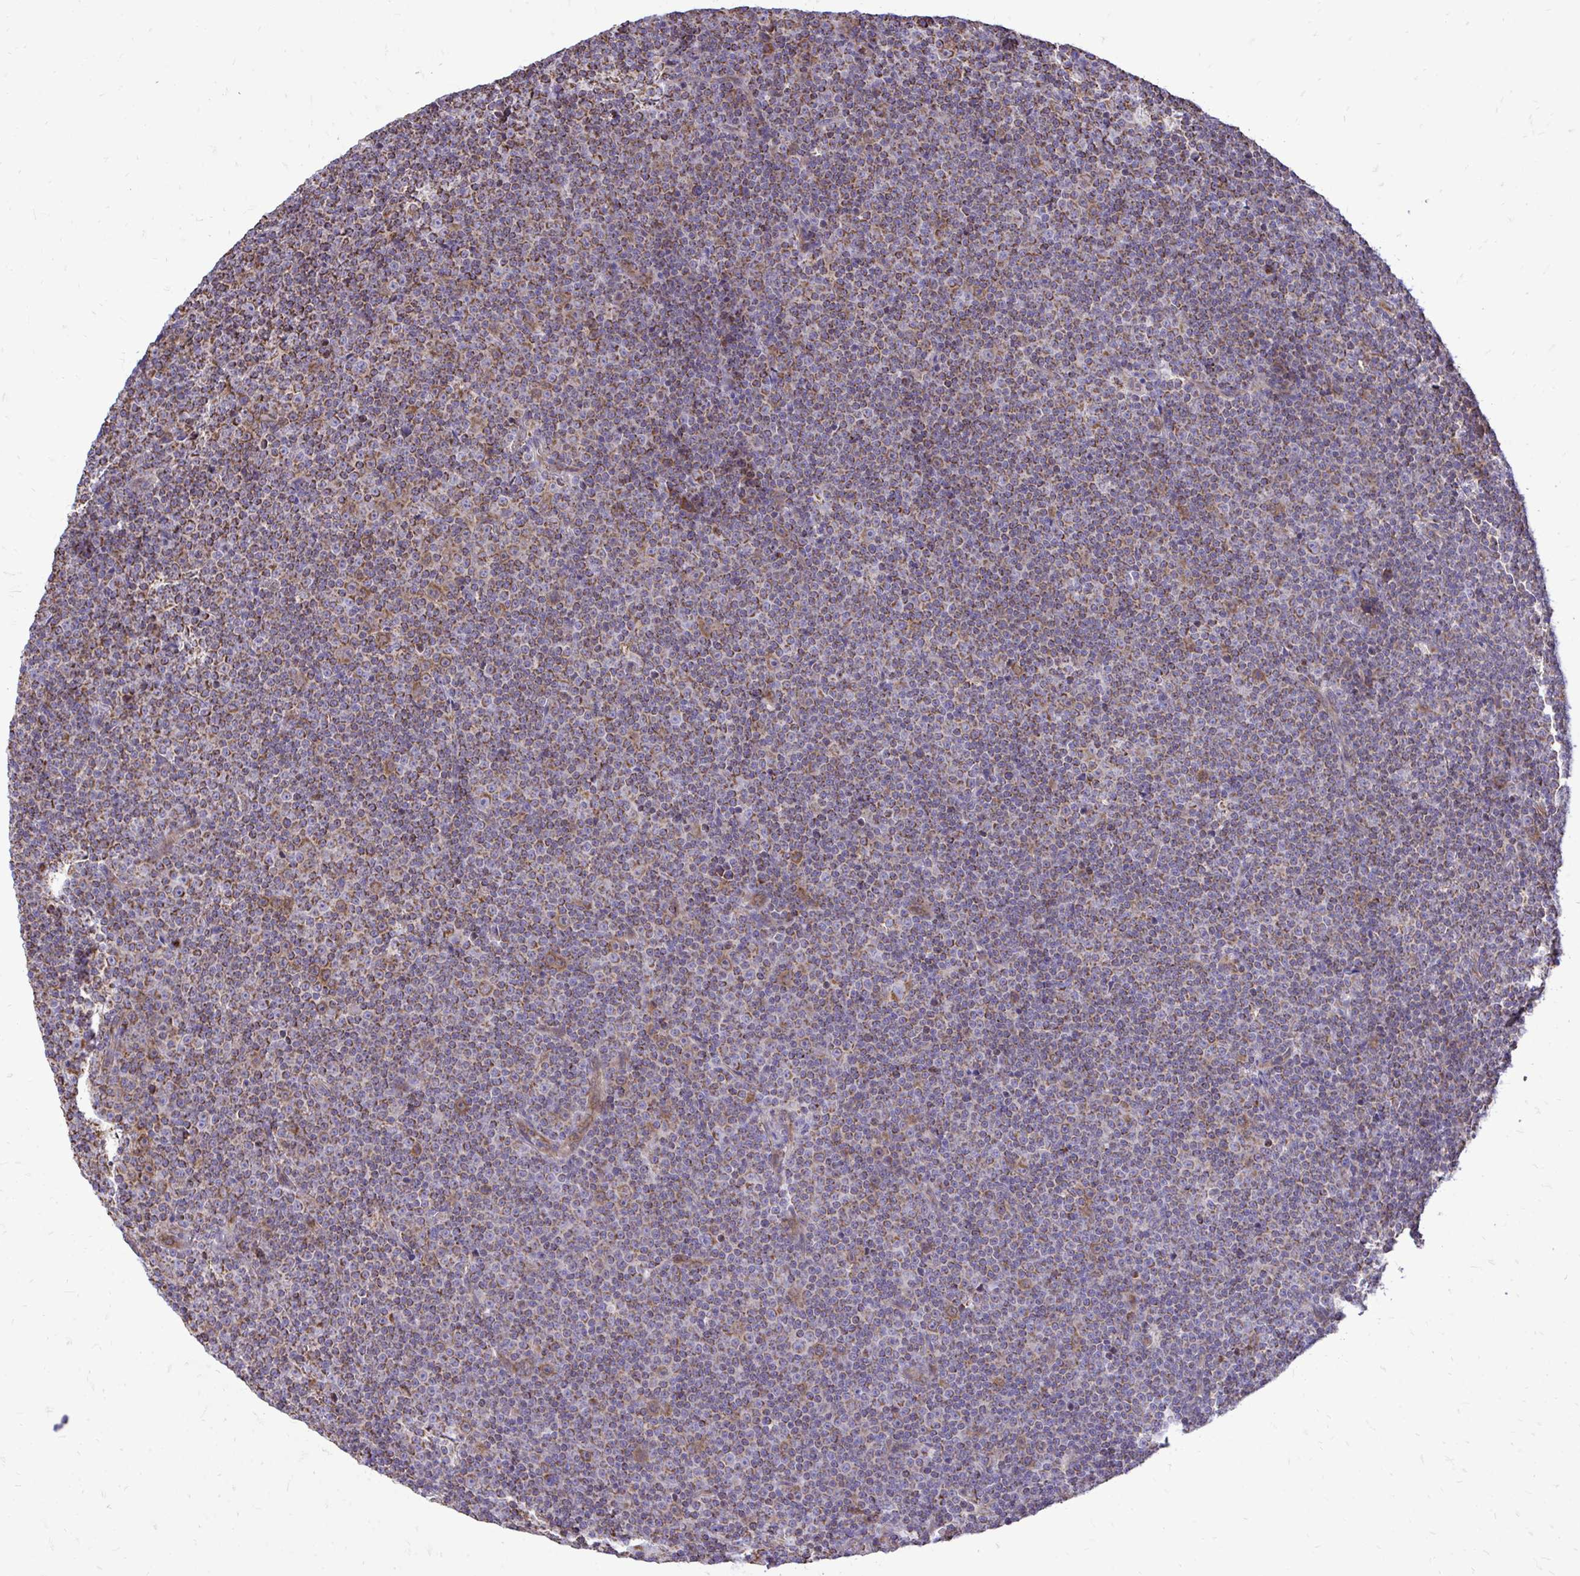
{"staining": {"intensity": "moderate", "quantity": ">75%", "location": "cytoplasmic/membranous"}, "tissue": "lymphoma", "cell_type": "Tumor cells", "image_type": "cancer", "snomed": [{"axis": "morphology", "description": "Malignant lymphoma, non-Hodgkin's type, Low grade"}, {"axis": "topography", "description": "Lymph node"}], "caption": "A brown stain labels moderate cytoplasmic/membranous staining of a protein in human low-grade malignant lymphoma, non-Hodgkin's type tumor cells. (brown staining indicates protein expression, while blue staining denotes nuclei).", "gene": "UBE2C", "patient": {"sex": "female", "age": 67}}